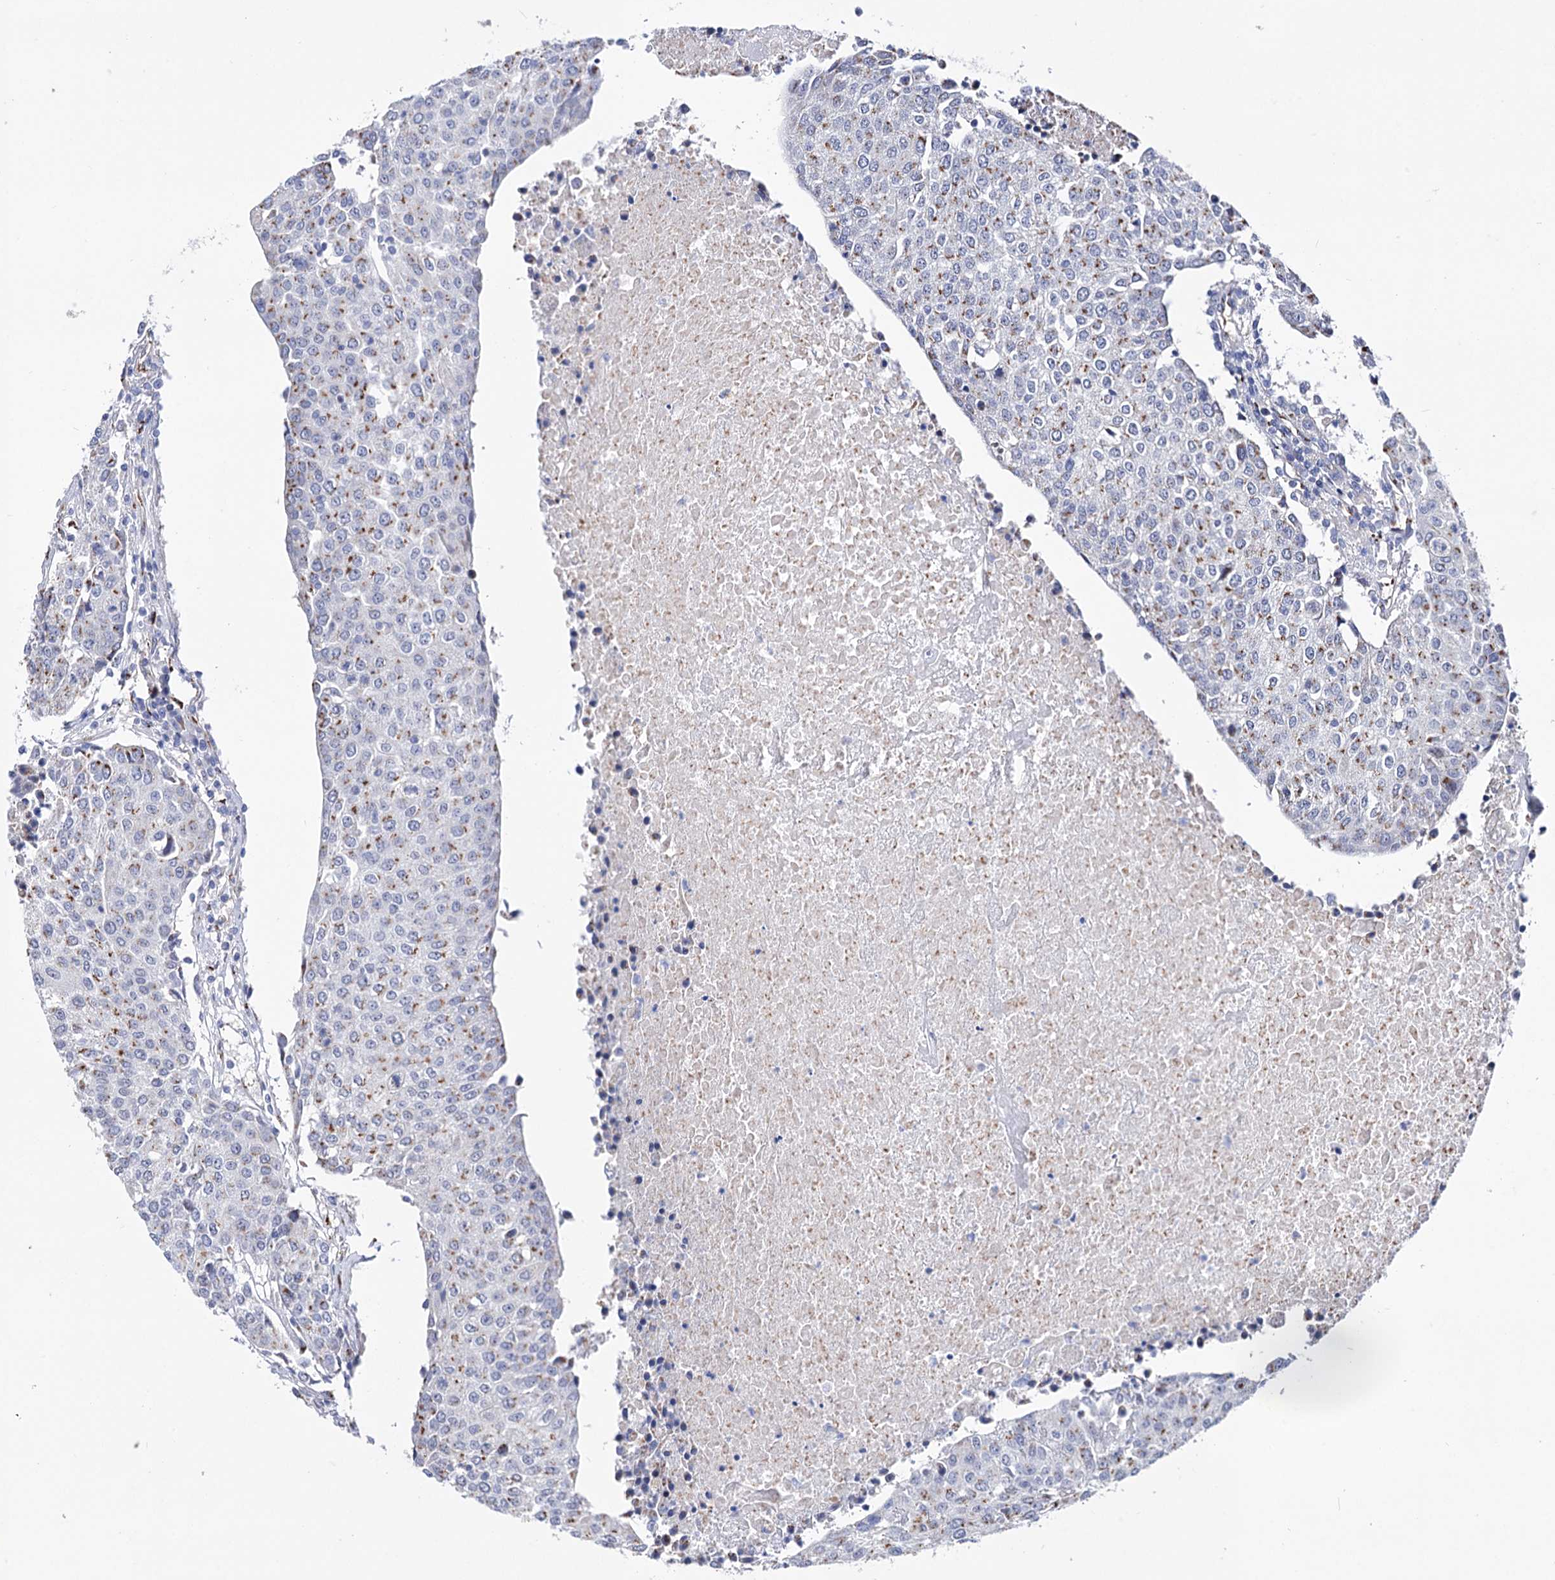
{"staining": {"intensity": "moderate", "quantity": "25%-75%", "location": "cytoplasmic/membranous"}, "tissue": "urothelial cancer", "cell_type": "Tumor cells", "image_type": "cancer", "snomed": [{"axis": "morphology", "description": "Urothelial carcinoma, High grade"}, {"axis": "topography", "description": "Urinary bladder"}], "caption": "A photomicrograph of urothelial cancer stained for a protein exhibits moderate cytoplasmic/membranous brown staining in tumor cells.", "gene": "C11orf96", "patient": {"sex": "female", "age": 85}}